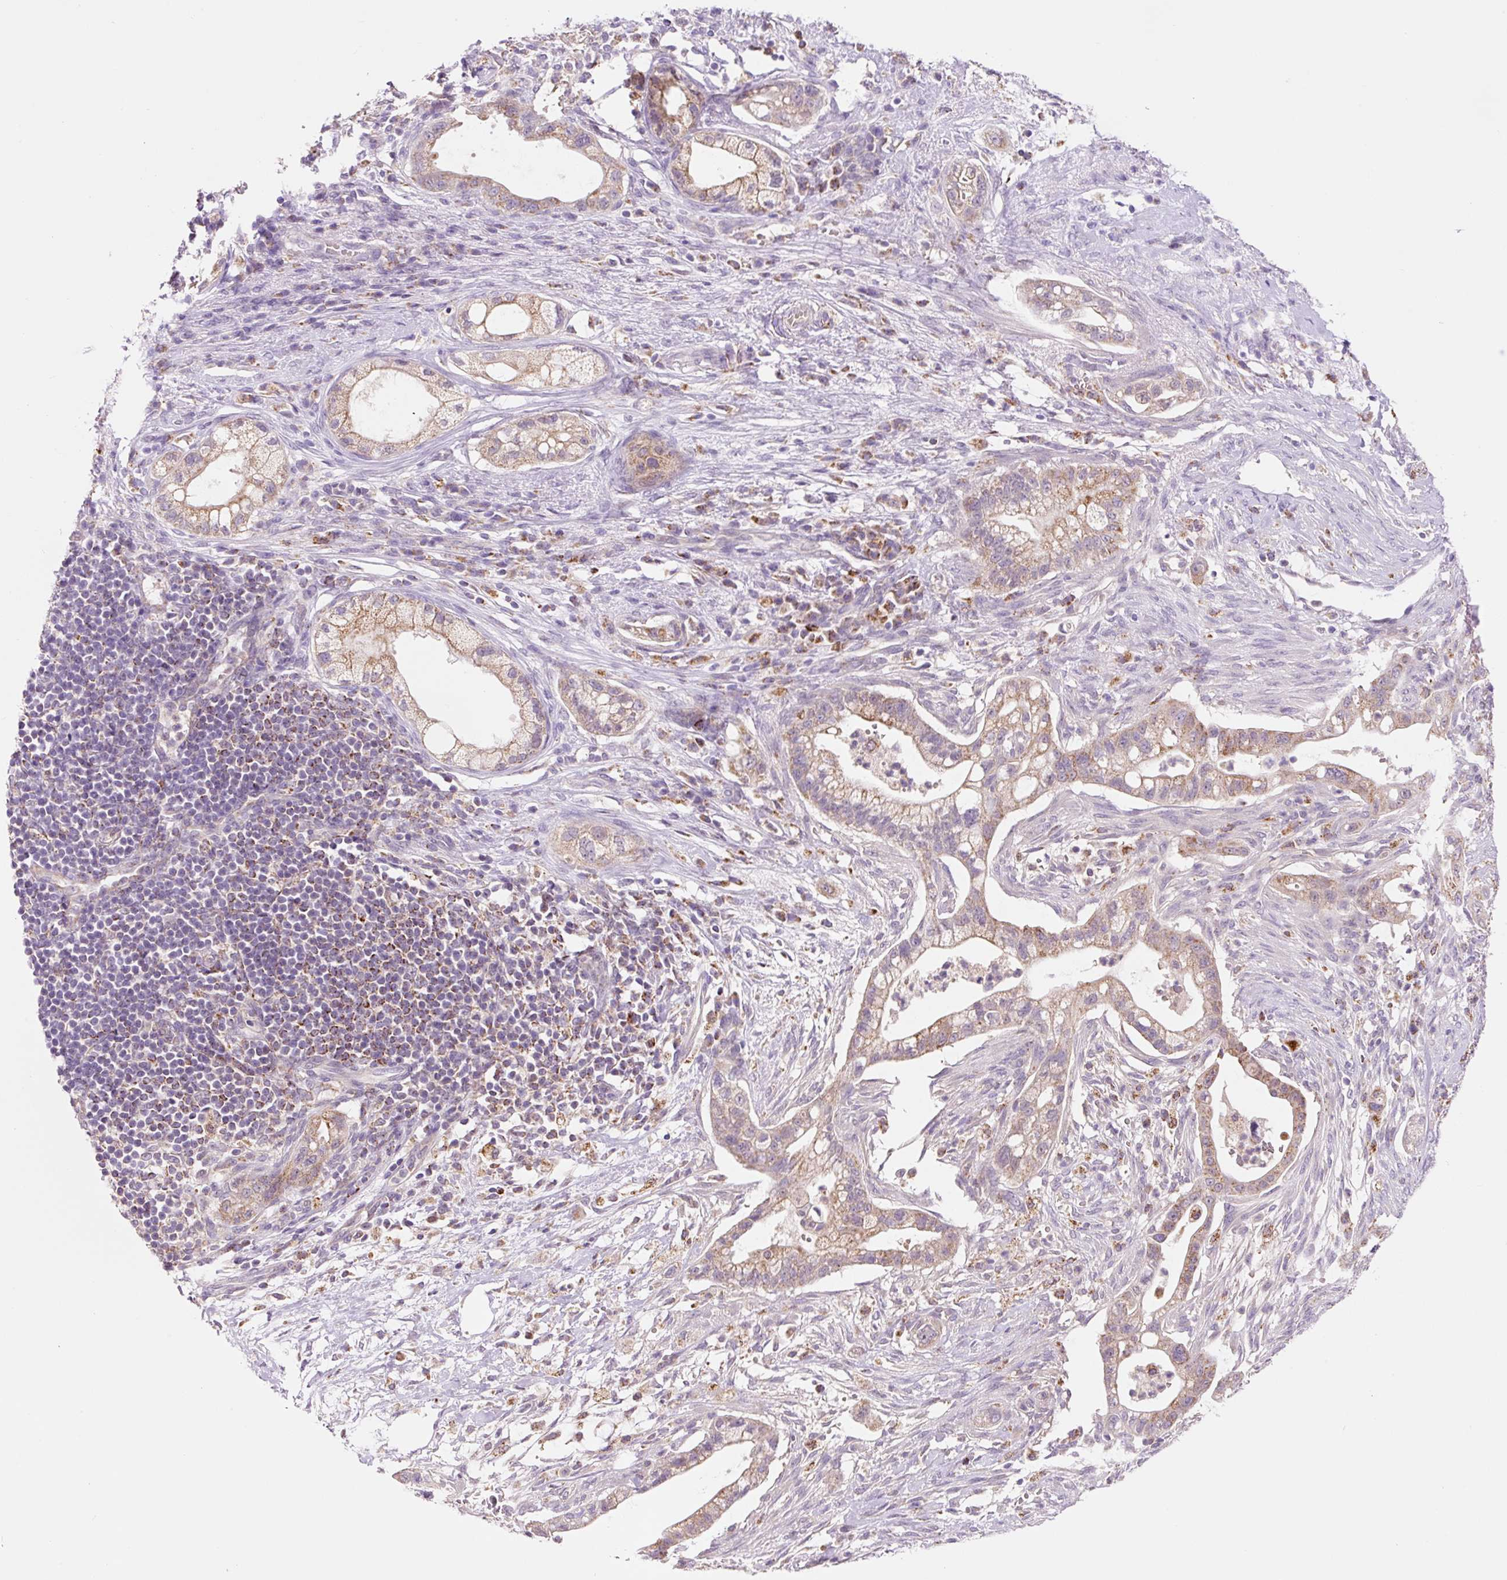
{"staining": {"intensity": "moderate", "quantity": ">75%", "location": "cytoplasmic/membranous"}, "tissue": "pancreatic cancer", "cell_type": "Tumor cells", "image_type": "cancer", "snomed": [{"axis": "morphology", "description": "Adenocarcinoma, NOS"}, {"axis": "topography", "description": "Pancreas"}], "caption": "An immunohistochemistry histopathology image of neoplastic tissue is shown. Protein staining in brown shows moderate cytoplasmic/membranous positivity in adenocarcinoma (pancreatic) within tumor cells. The protein of interest is shown in brown color, while the nuclei are stained blue.", "gene": "PCK2", "patient": {"sex": "male", "age": 44}}